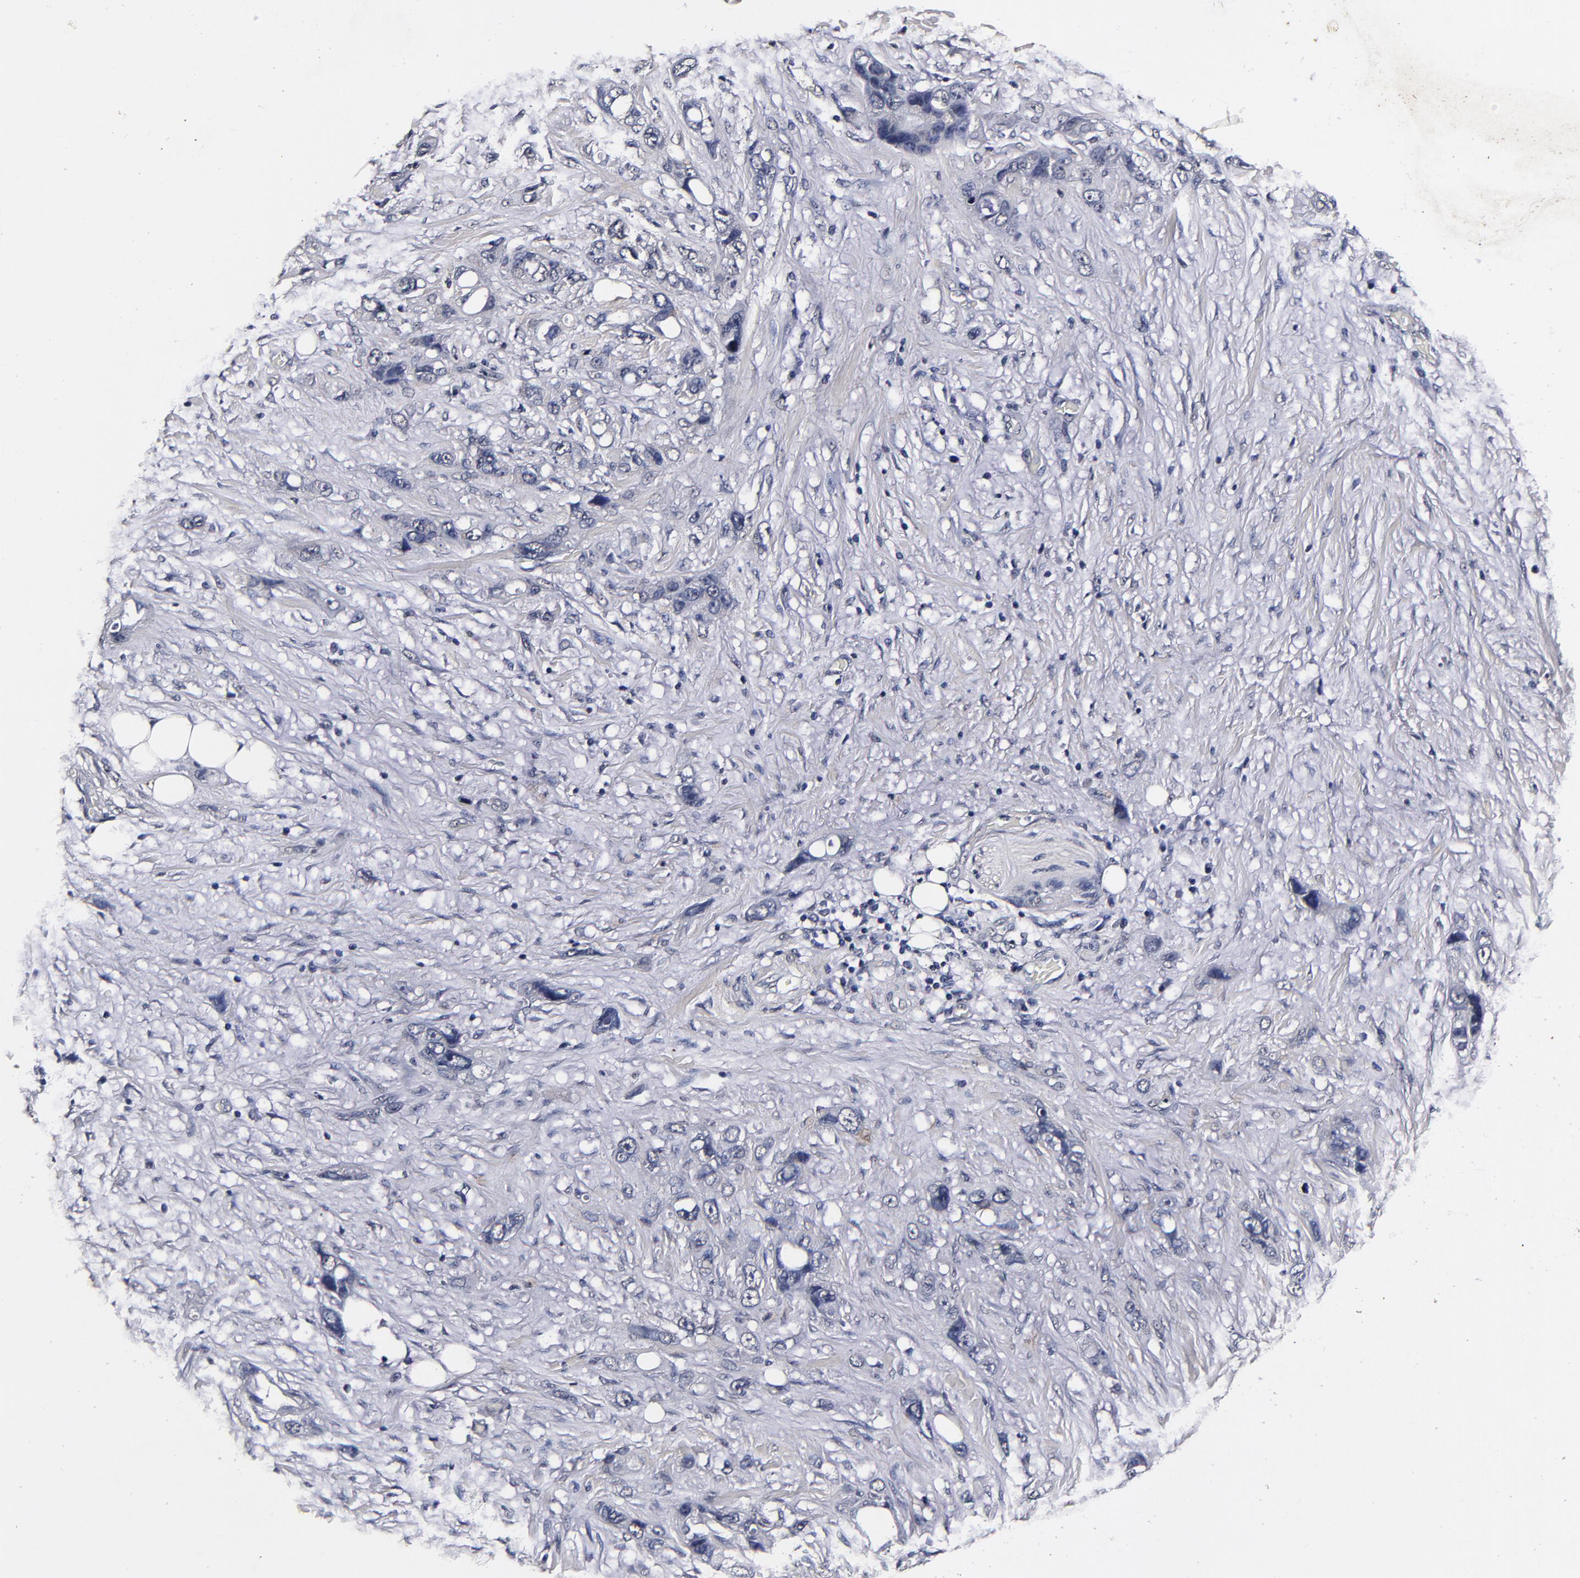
{"staining": {"intensity": "negative", "quantity": "none", "location": "none"}, "tissue": "stomach cancer", "cell_type": "Tumor cells", "image_type": "cancer", "snomed": [{"axis": "morphology", "description": "Adenocarcinoma, NOS"}, {"axis": "topography", "description": "Stomach, upper"}], "caption": "Micrograph shows no significant protein positivity in tumor cells of stomach cancer.", "gene": "MMP15", "patient": {"sex": "male", "age": 47}}